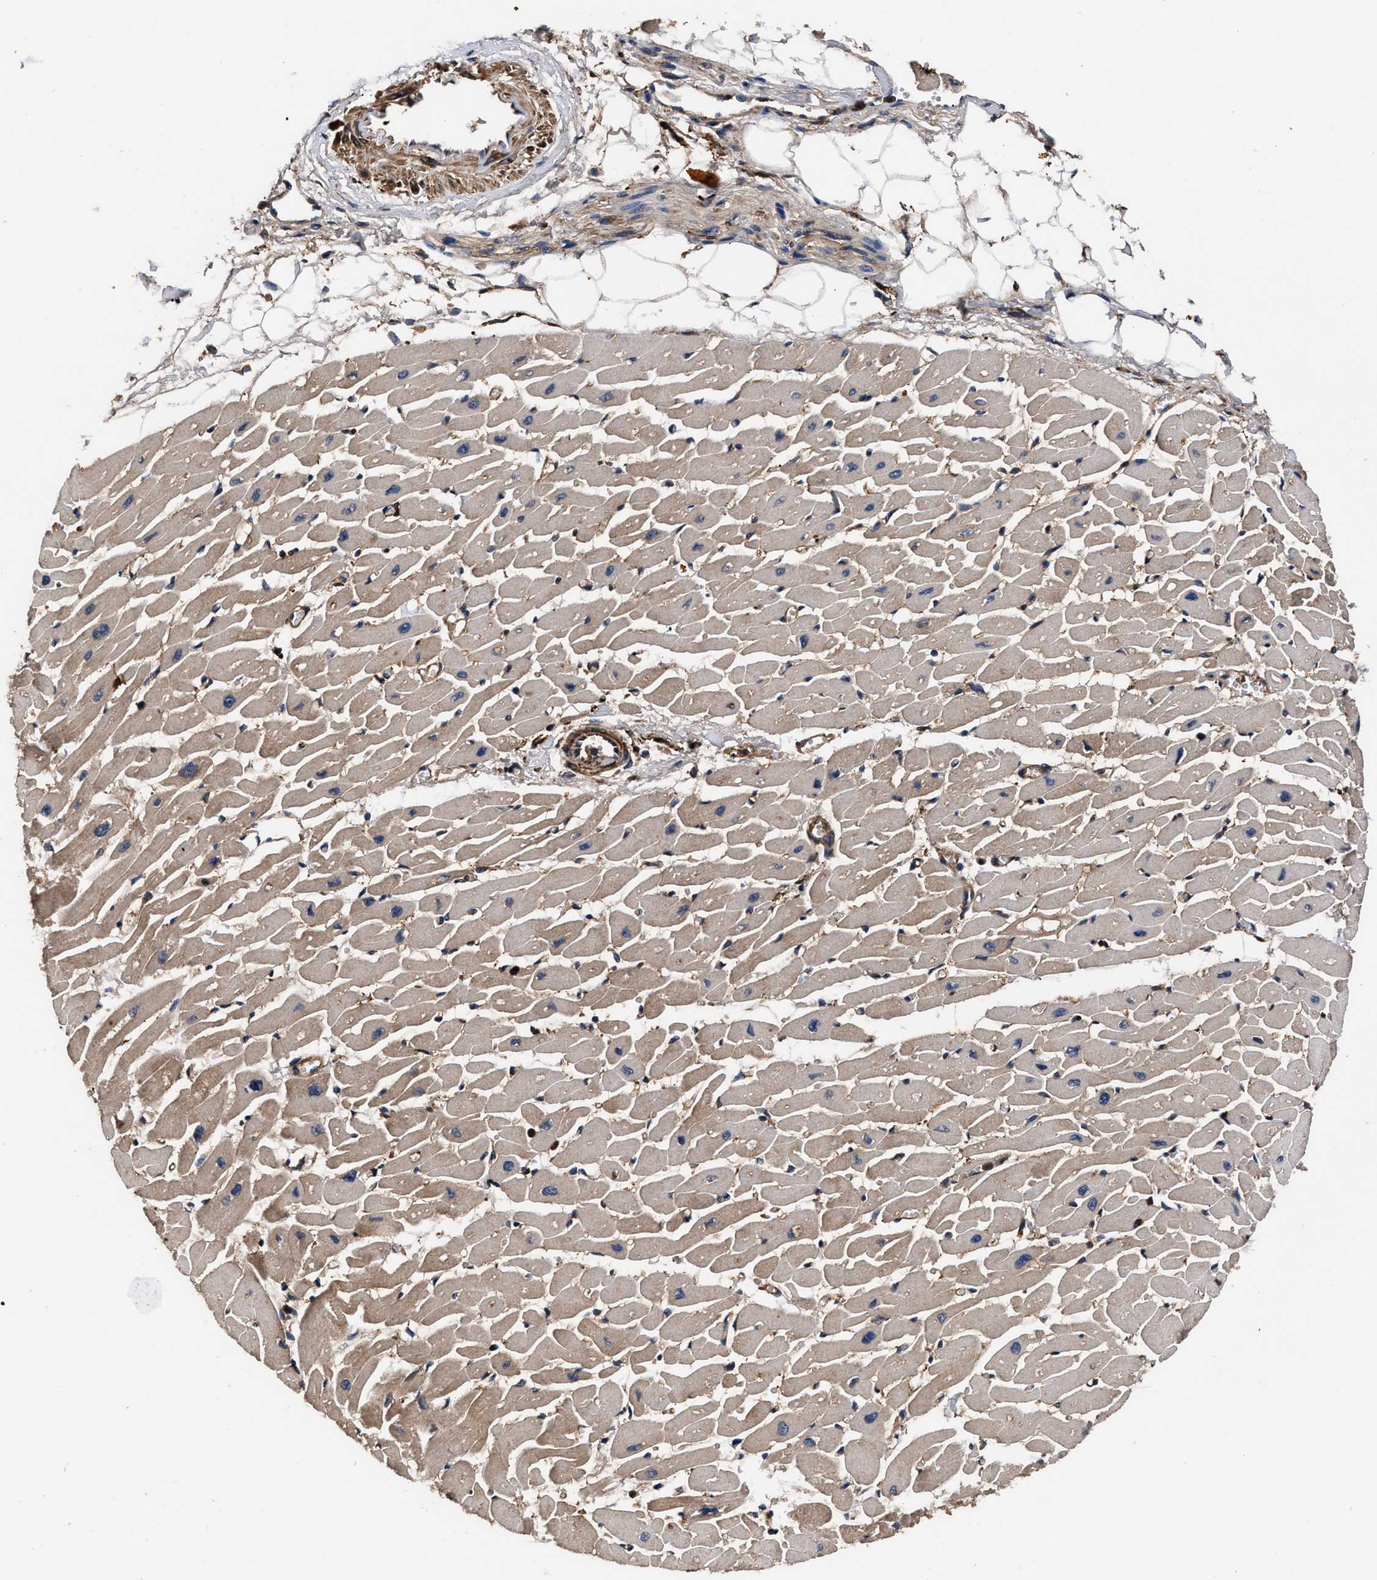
{"staining": {"intensity": "moderate", "quantity": ">75%", "location": "cytoplasmic/membranous"}, "tissue": "heart muscle", "cell_type": "Cardiomyocytes", "image_type": "normal", "snomed": [{"axis": "morphology", "description": "Normal tissue, NOS"}, {"axis": "topography", "description": "Heart"}], "caption": "An image of human heart muscle stained for a protein shows moderate cytoplasmic/membranous brown staining in cardiomyocytes. (Brightfield microscopy of DAB IHC at high magnification).", "gene": "ENSG00000286112", "patient": {"sex": "female", "age": 54}}